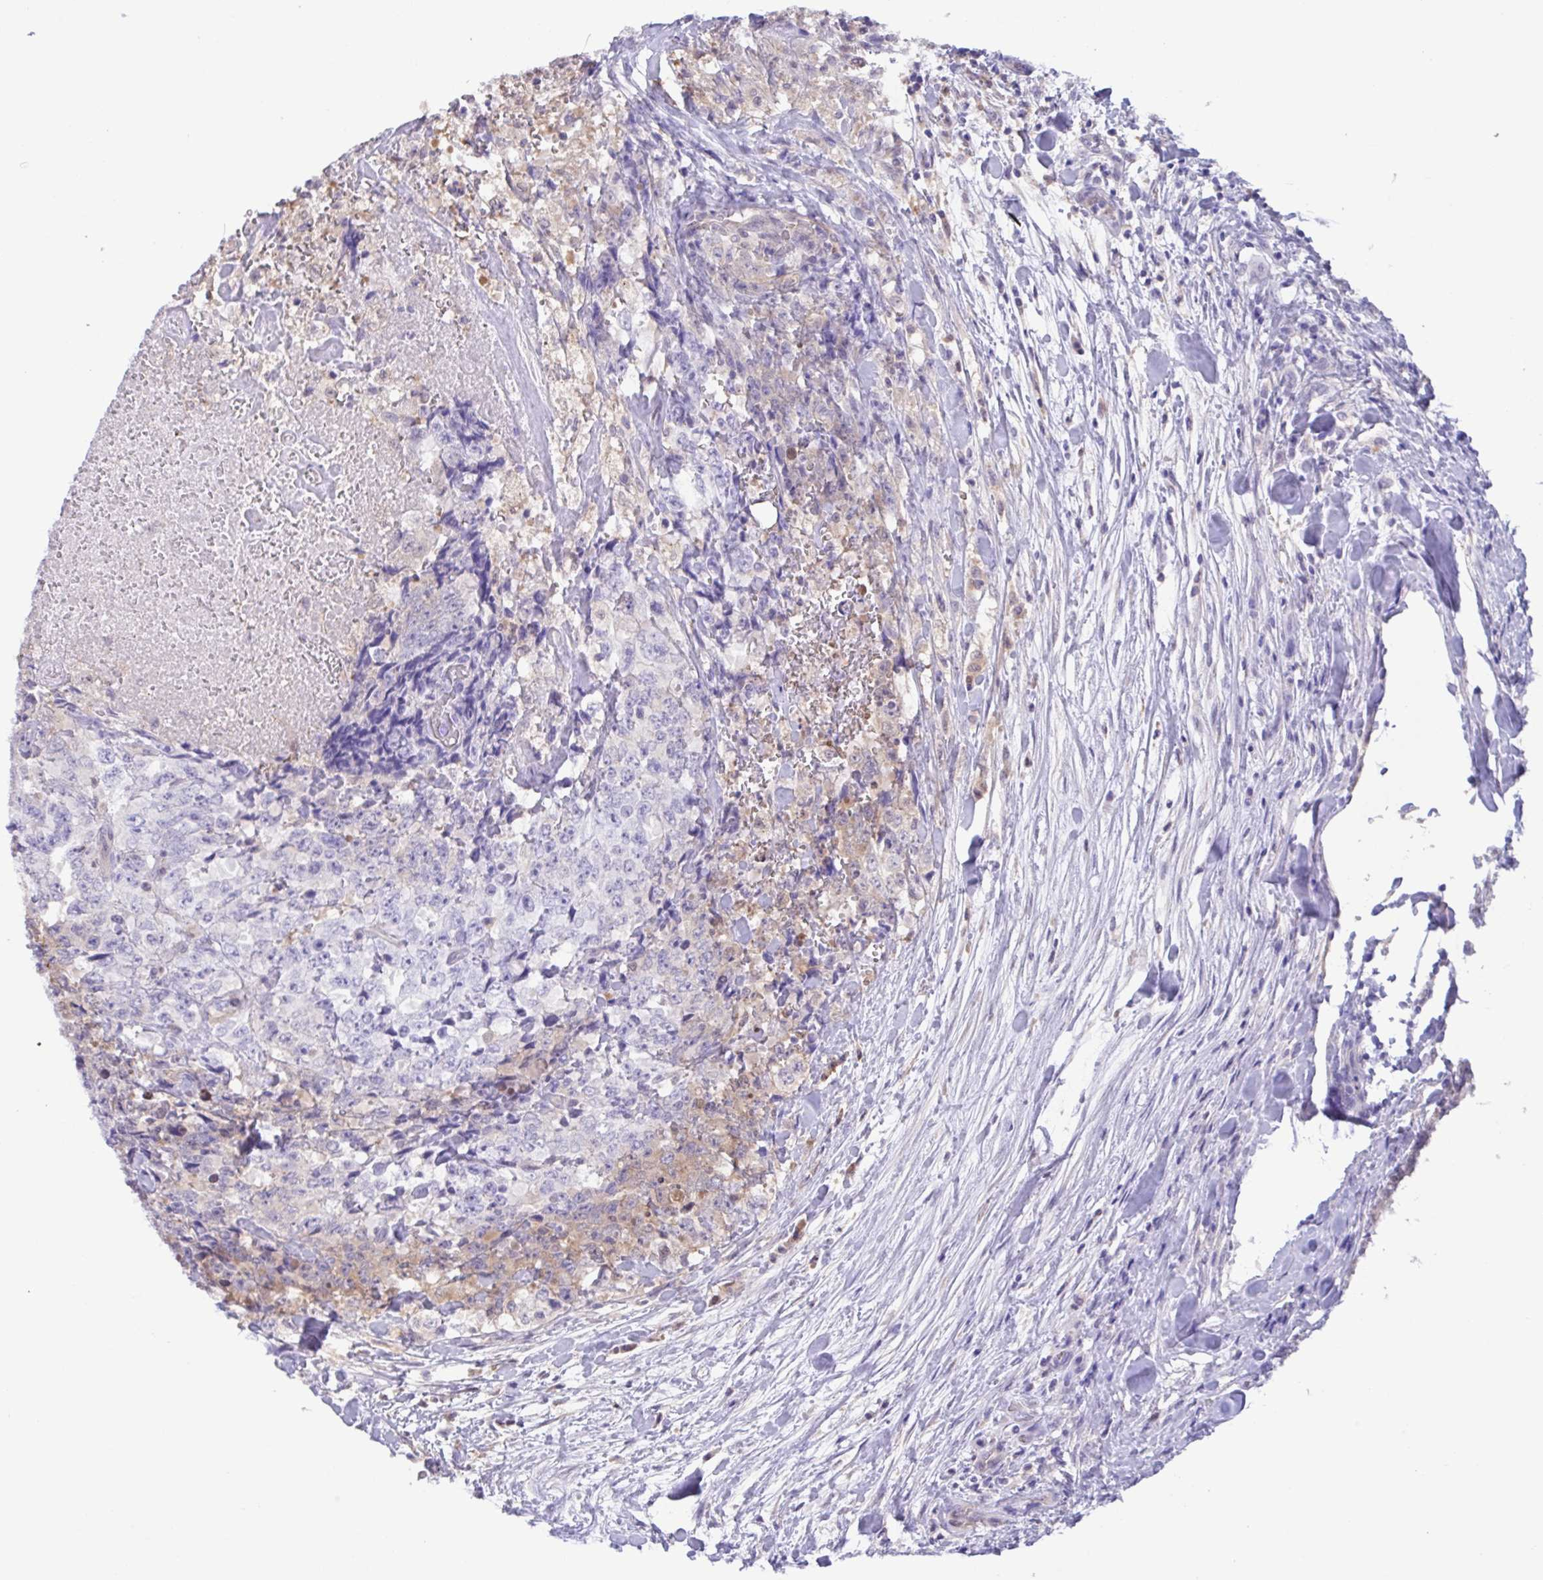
{"staining": {"intensity": "negative", "quantity": "none", "location": "none"}, "tissue": "testis cancer", "cell_type": "Tumor cells", "image_type": "cancer", "snomed": [{"axis": "morphology", "description": "Carcinoma, Embryonal, NOS"}, {"axis": "topography", "description": "Testis"}], "caption": "IHC micrograph of embryonal carcinoma (testis) stained for a protein (brown), which shows no staining in tumor cells. The staining was performed using DAB (3,3'-diaminobenzidine) to visualize the protein expression in brown, while the nuclei were stained in blue with hematoxylin (Magnification: 20x).", "gene": "LDHC", "patient": {"sex": "male", "age": 24}}